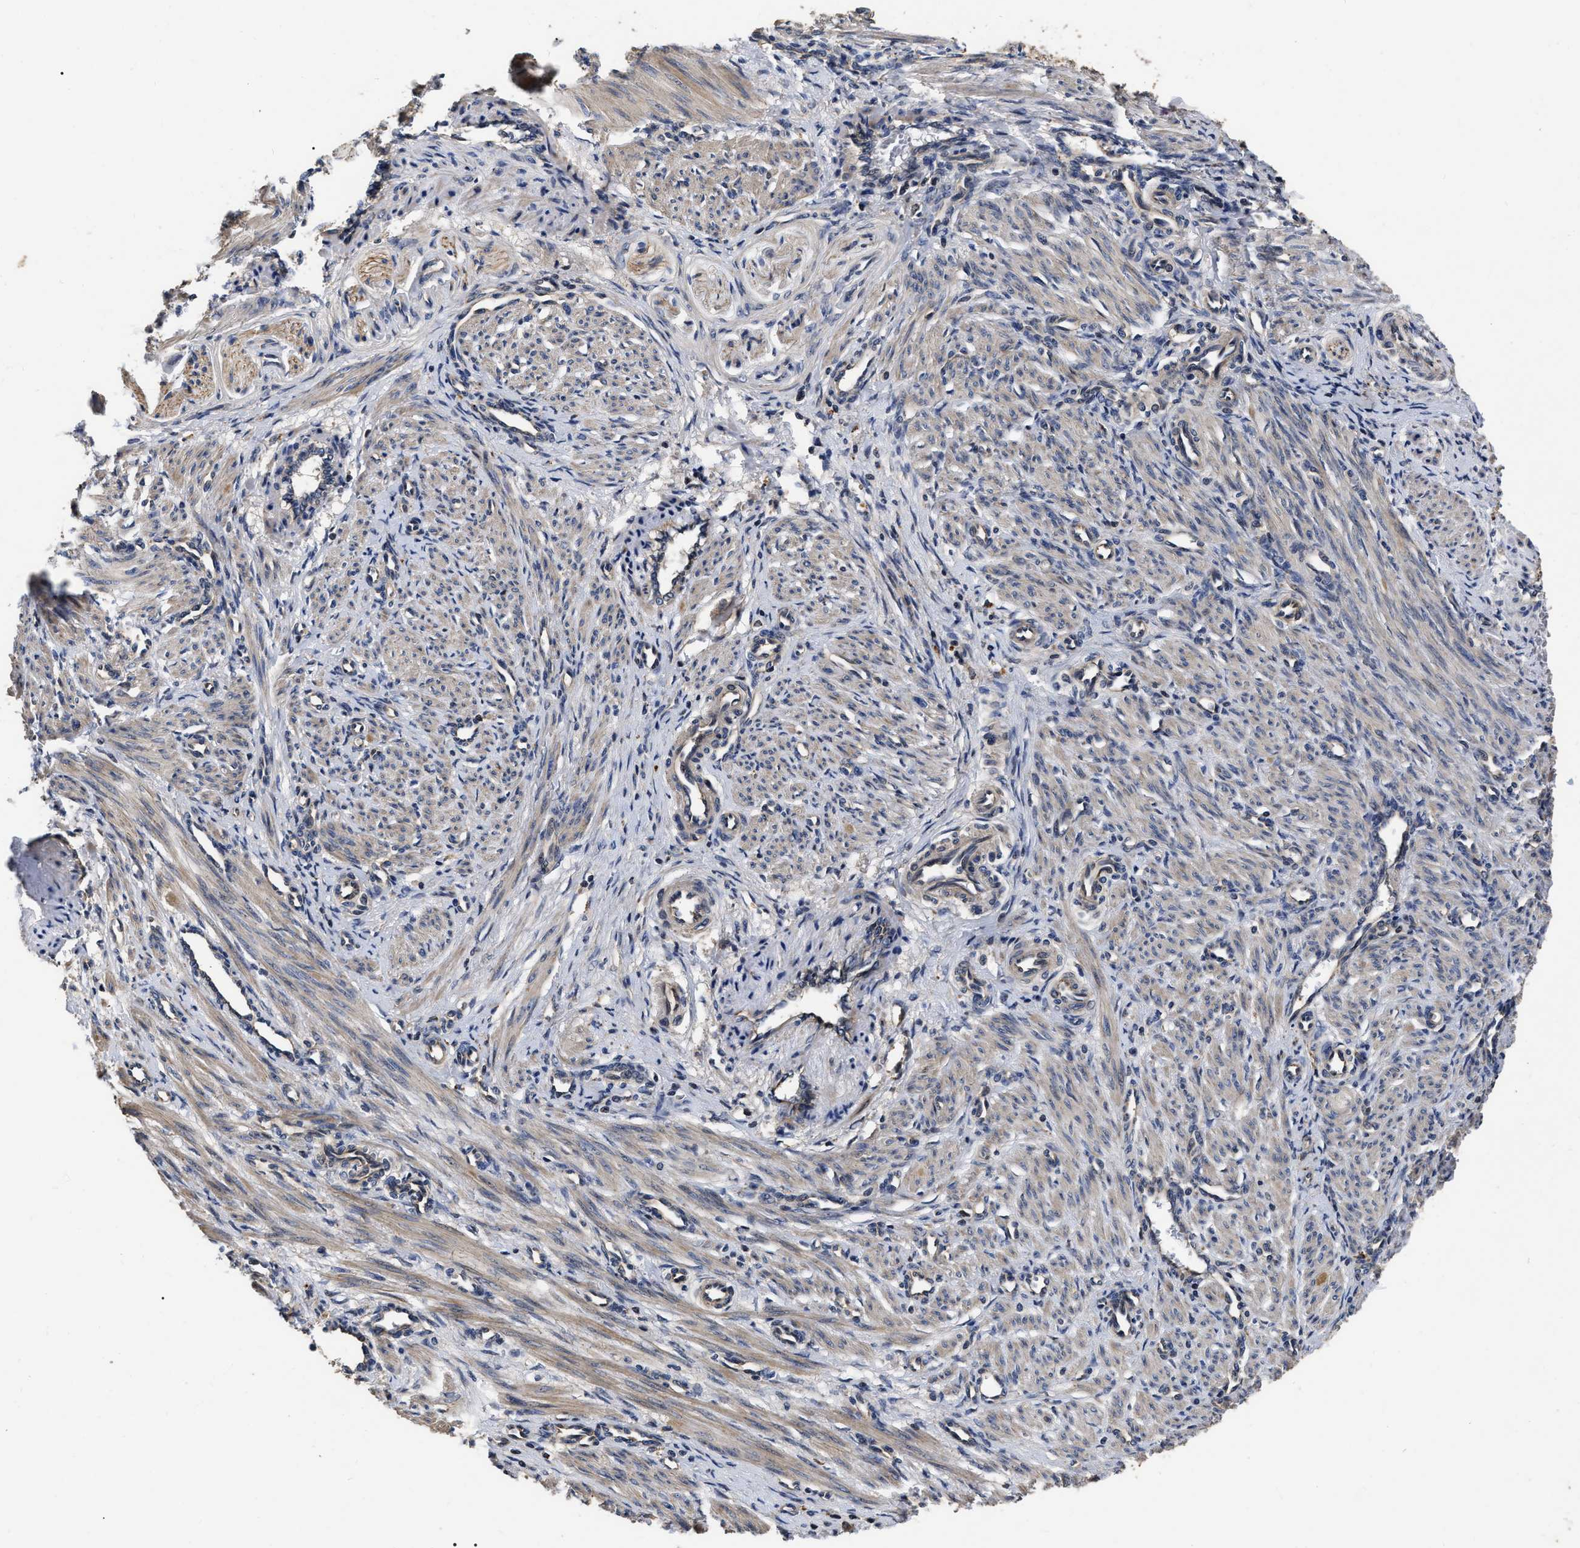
{"staining": {"intensity": "moderate", "quantity": ">75%", "location": "cytoplasmic/membranous"}, "tissue": "smooth muscle", "cell_type": "Smooth muscle cells", "image_type": "normal", "snomed": [{"axis": "morphology", "description": "Normal tissue, NOS"}, {"axis": "topography", "description": "Endometrium"}], "caption": "Brown immunohistochemical staining in unremarkable smooth muscle demonstrates moderate cytoplasmic/membranous positivity in about >75% of smooth muscle cells.", "gene": "ABCG8", "patient": {"sex": "female", "age": 33}}